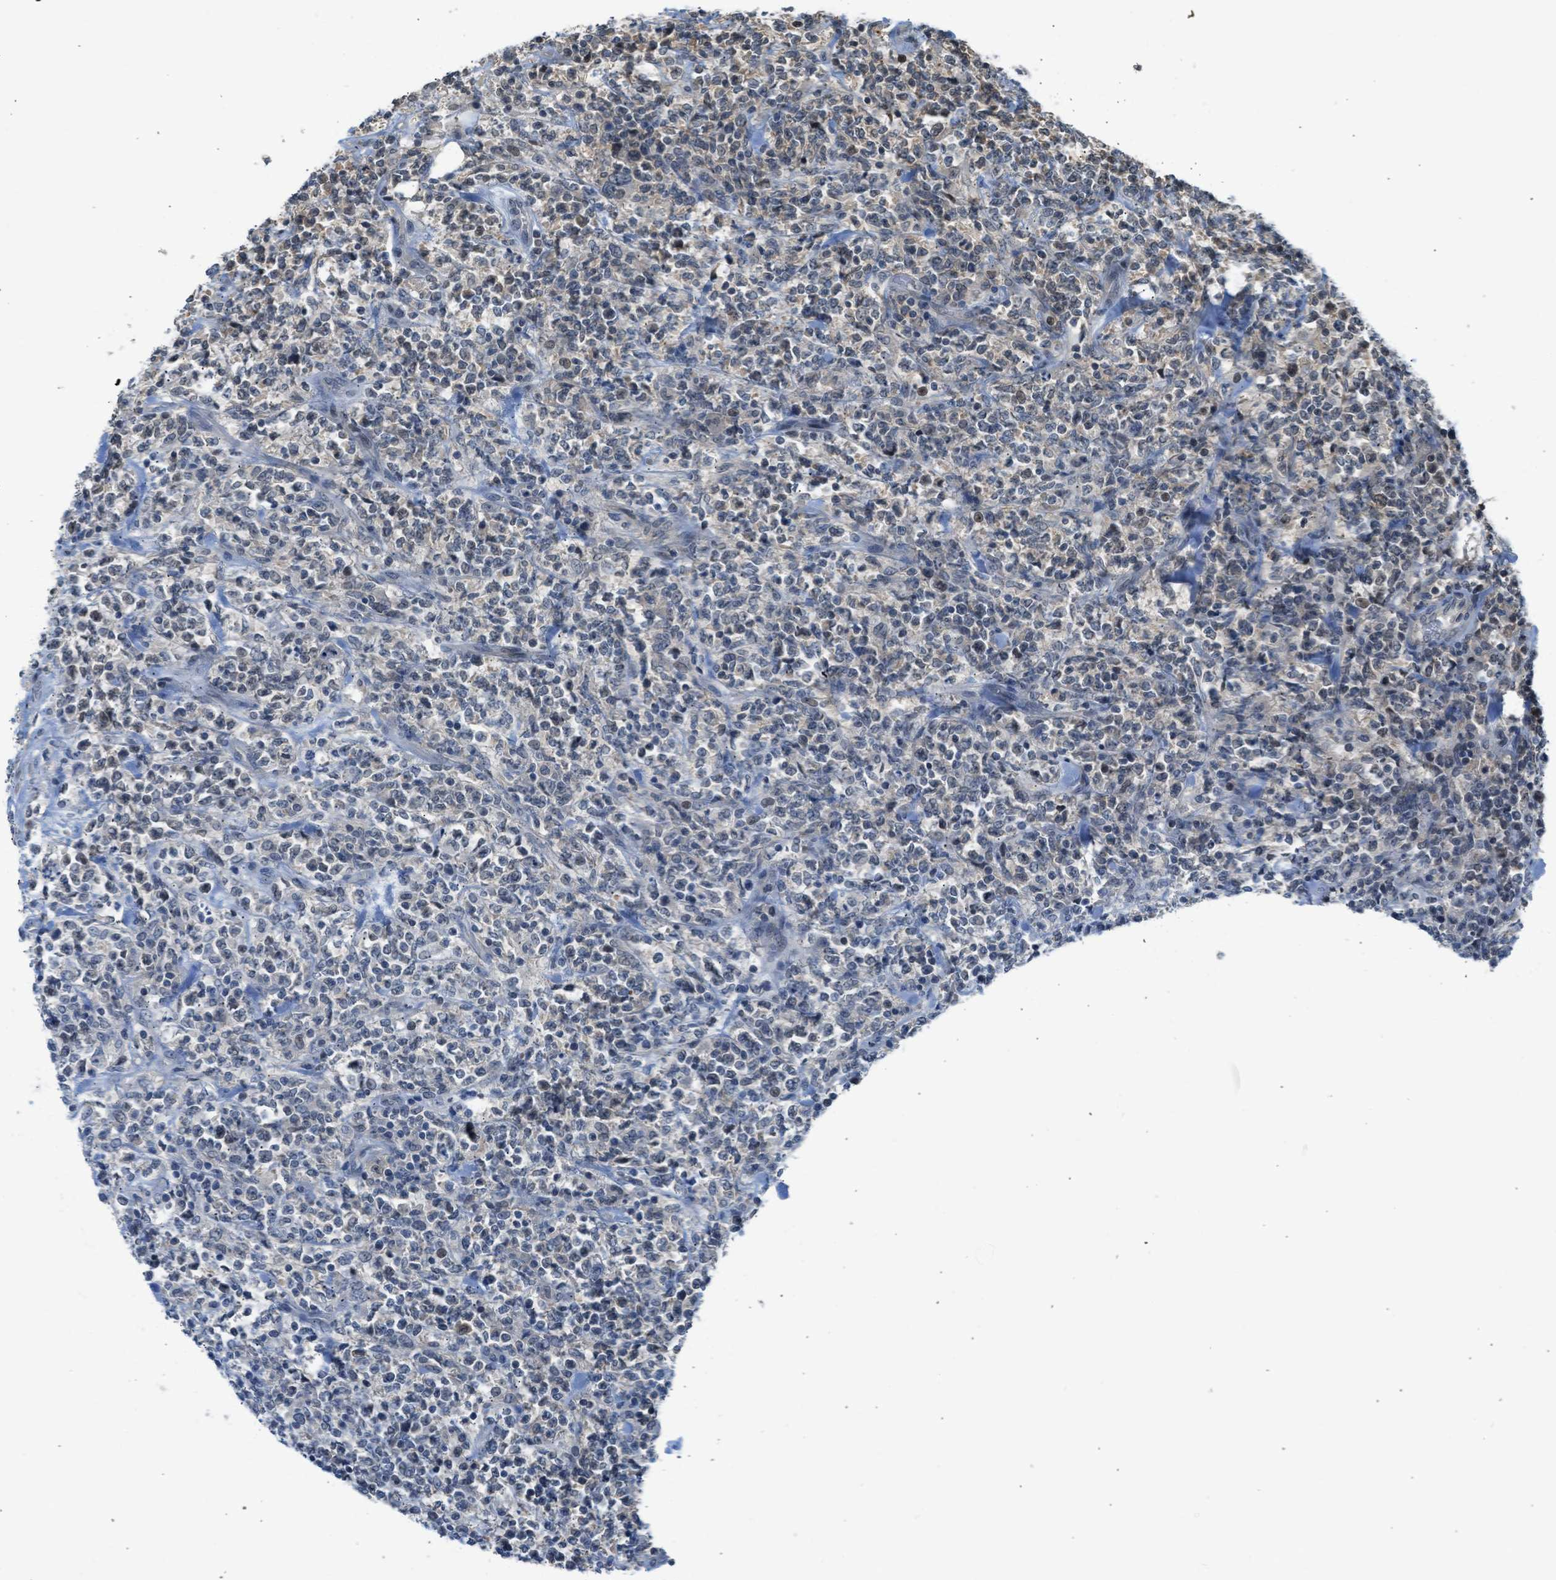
{"staining": {"intensity": "weak", "quantity": "<25%", "location": "nuclear"}, "tissue": "lymphoma", "cell_type": "Tumor cells", "image_type": "cancer", "snomed": [{"axis": "morphology", "description": "Malignant lymphoma, non-Hodgkin's type, High grade"}, {"axis": "topography", "description": "Soft tissue"}], "caption": "Tumor cells show no significant staining in lymphoma. Nuclei are stained in blue.", "gene": "TTBK2", "patient": {"sex": "male", "age": 18}}